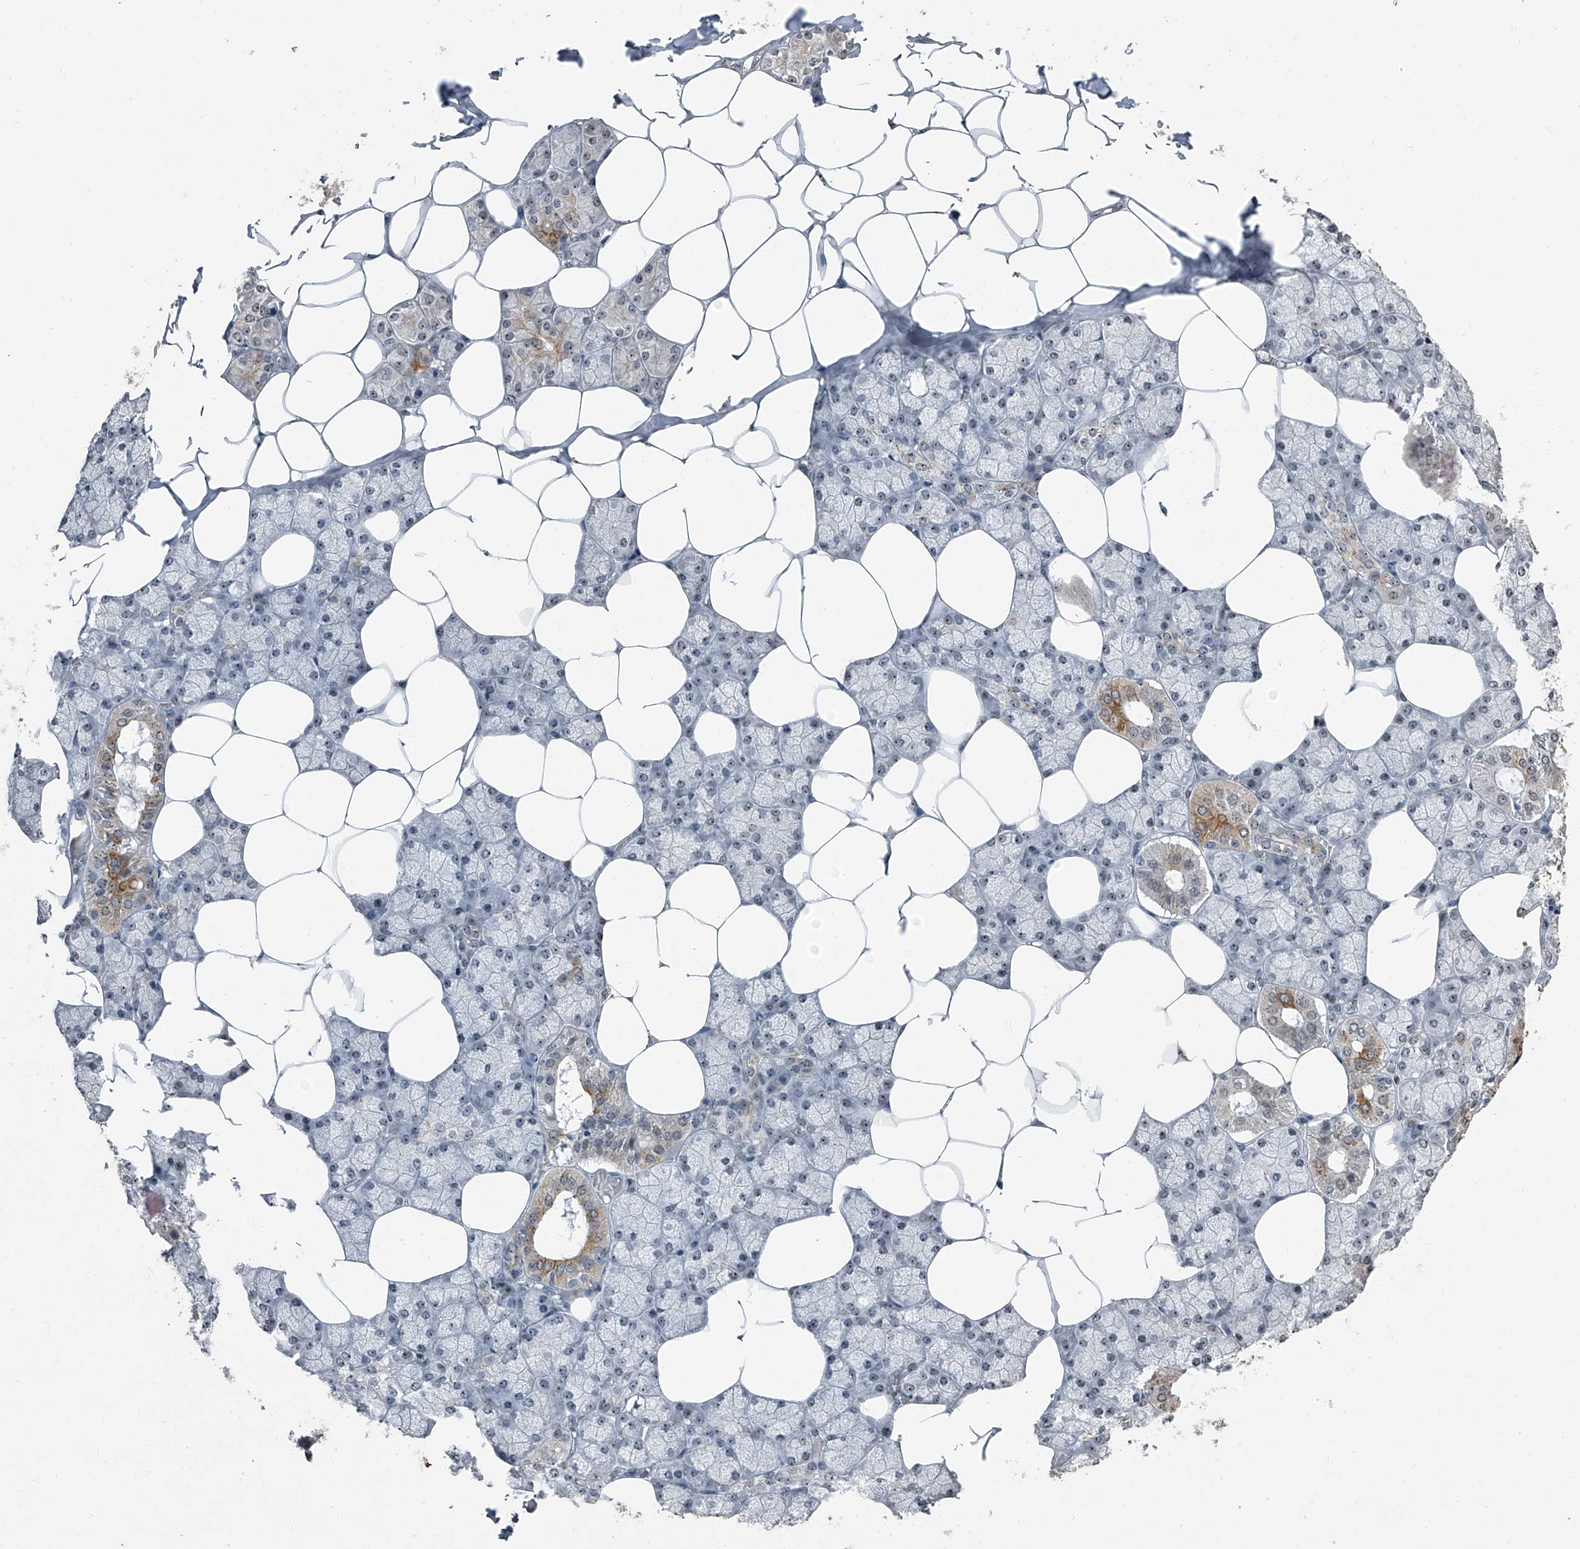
{"staining": {"intensity": "moderate", "quantity": "<25%", "location": "cytoplasmic/membranous,nuclear"}, "tissue": "salivary gland", "cell_type": "Glandular cells", "image_type": "normal", "snomed": [{"axis": "morphology", "description": "Normal tissue, NOS"}, {"axis": "topography", "description": "Salivary gland"}], "caption": "Salivary gland stained with immunohistochemistry shows moderate cytoplasmic/membranous,nuclear expression in about <25% of glandular cells. Nuclei are stained in blue.", "gene": "TCOF1", "patient": {"sex": "male", "age": 62}}